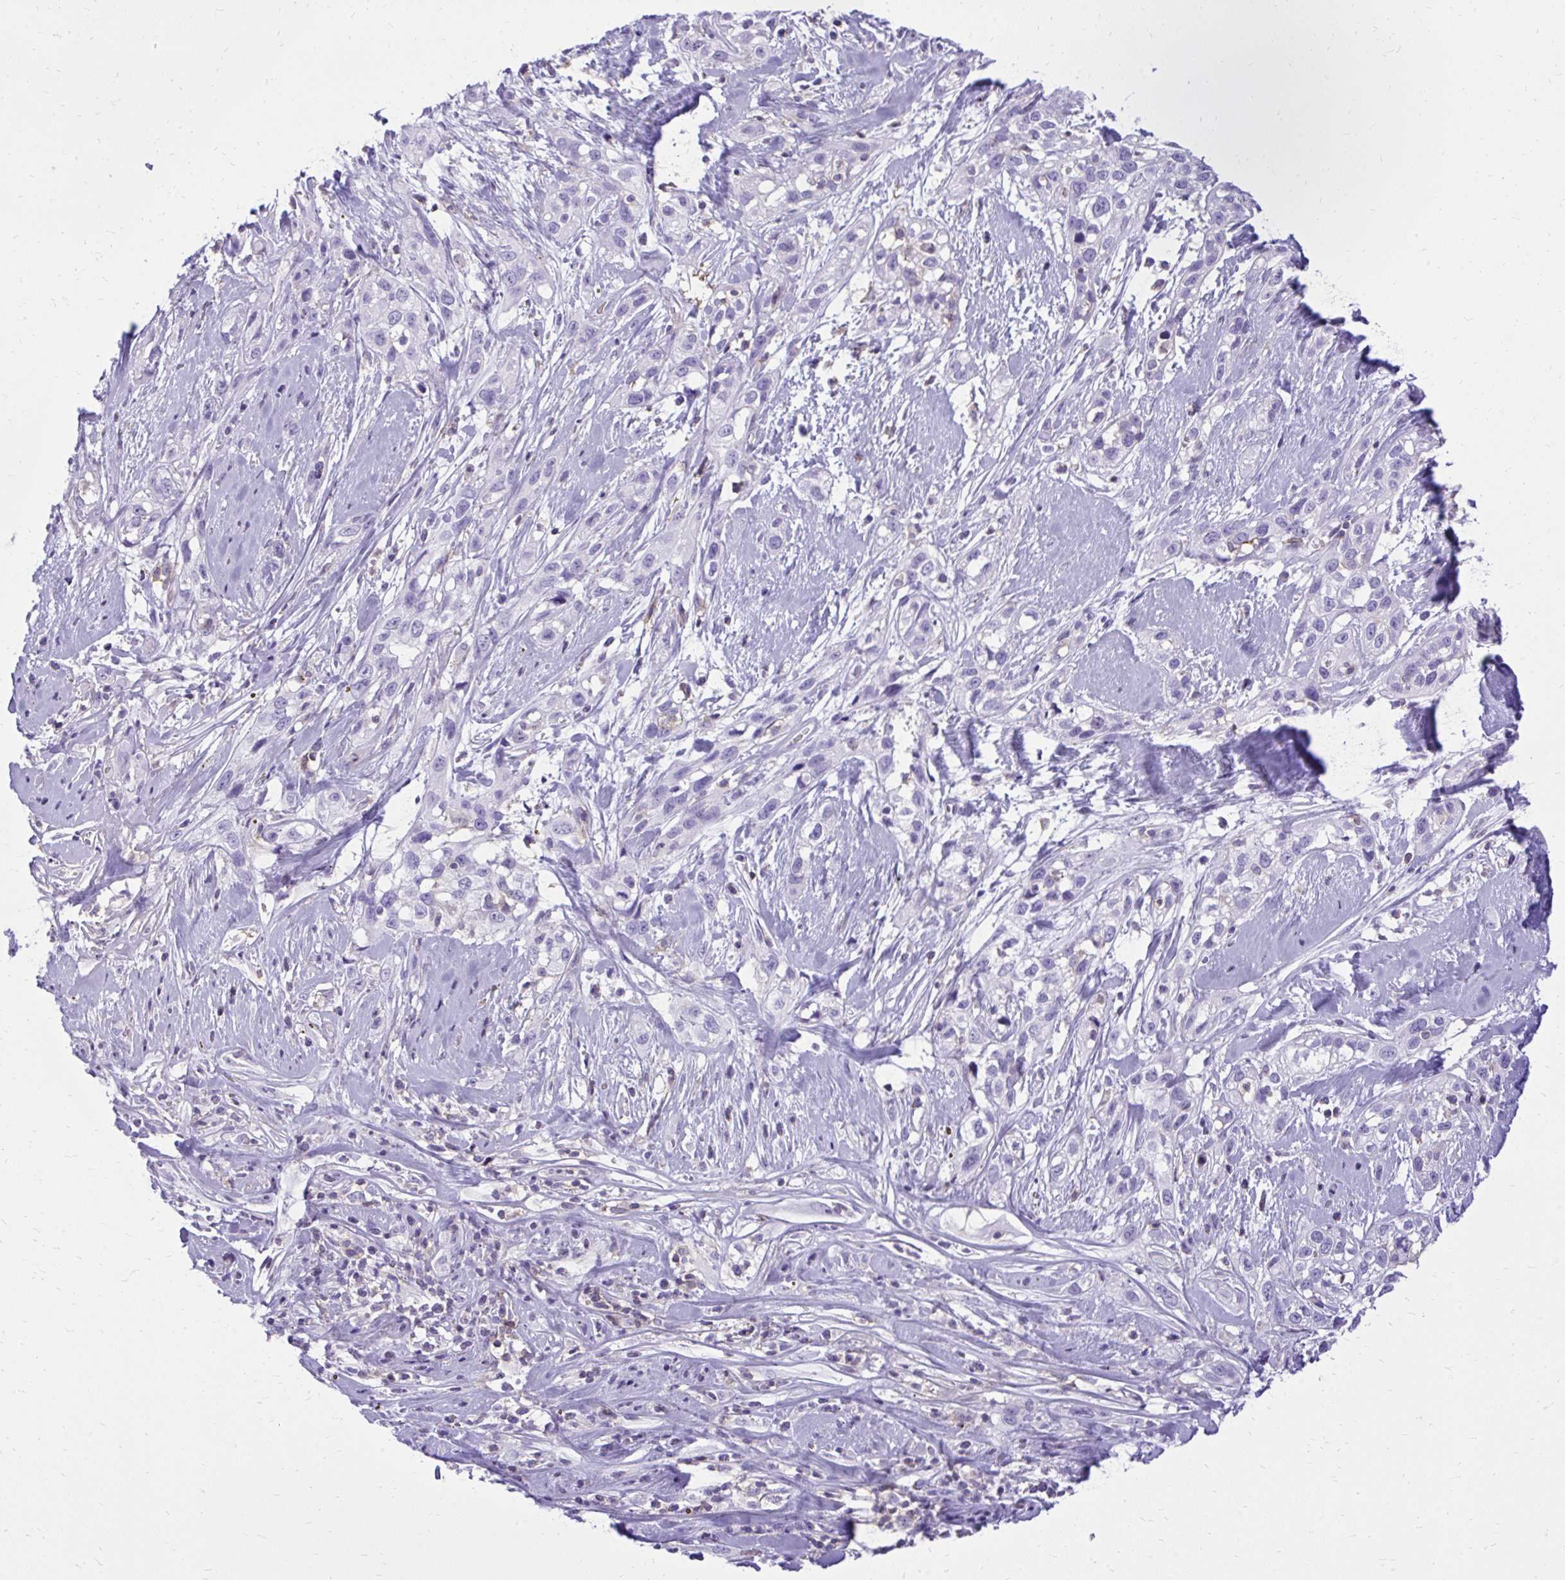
{"staining": {"intensity": "negative", "quantity": "none", "location": "none"}, "tissue": "skin cancer", "cell_type": "Tumor cells", "image_type": "cancer", "snomed": [{"axis": "morphology", "description": "Squamous cell carcinoma, NOS"}, {"axis": "topography", "description": "Skin"}], "caption": "This is an immunohistochemistry (IHC) photomicrograph of human skin cancer. There is no expression in tumor cells.", "gene": "GPRIN3", "patient": {"sex": "male", "age": 82}}